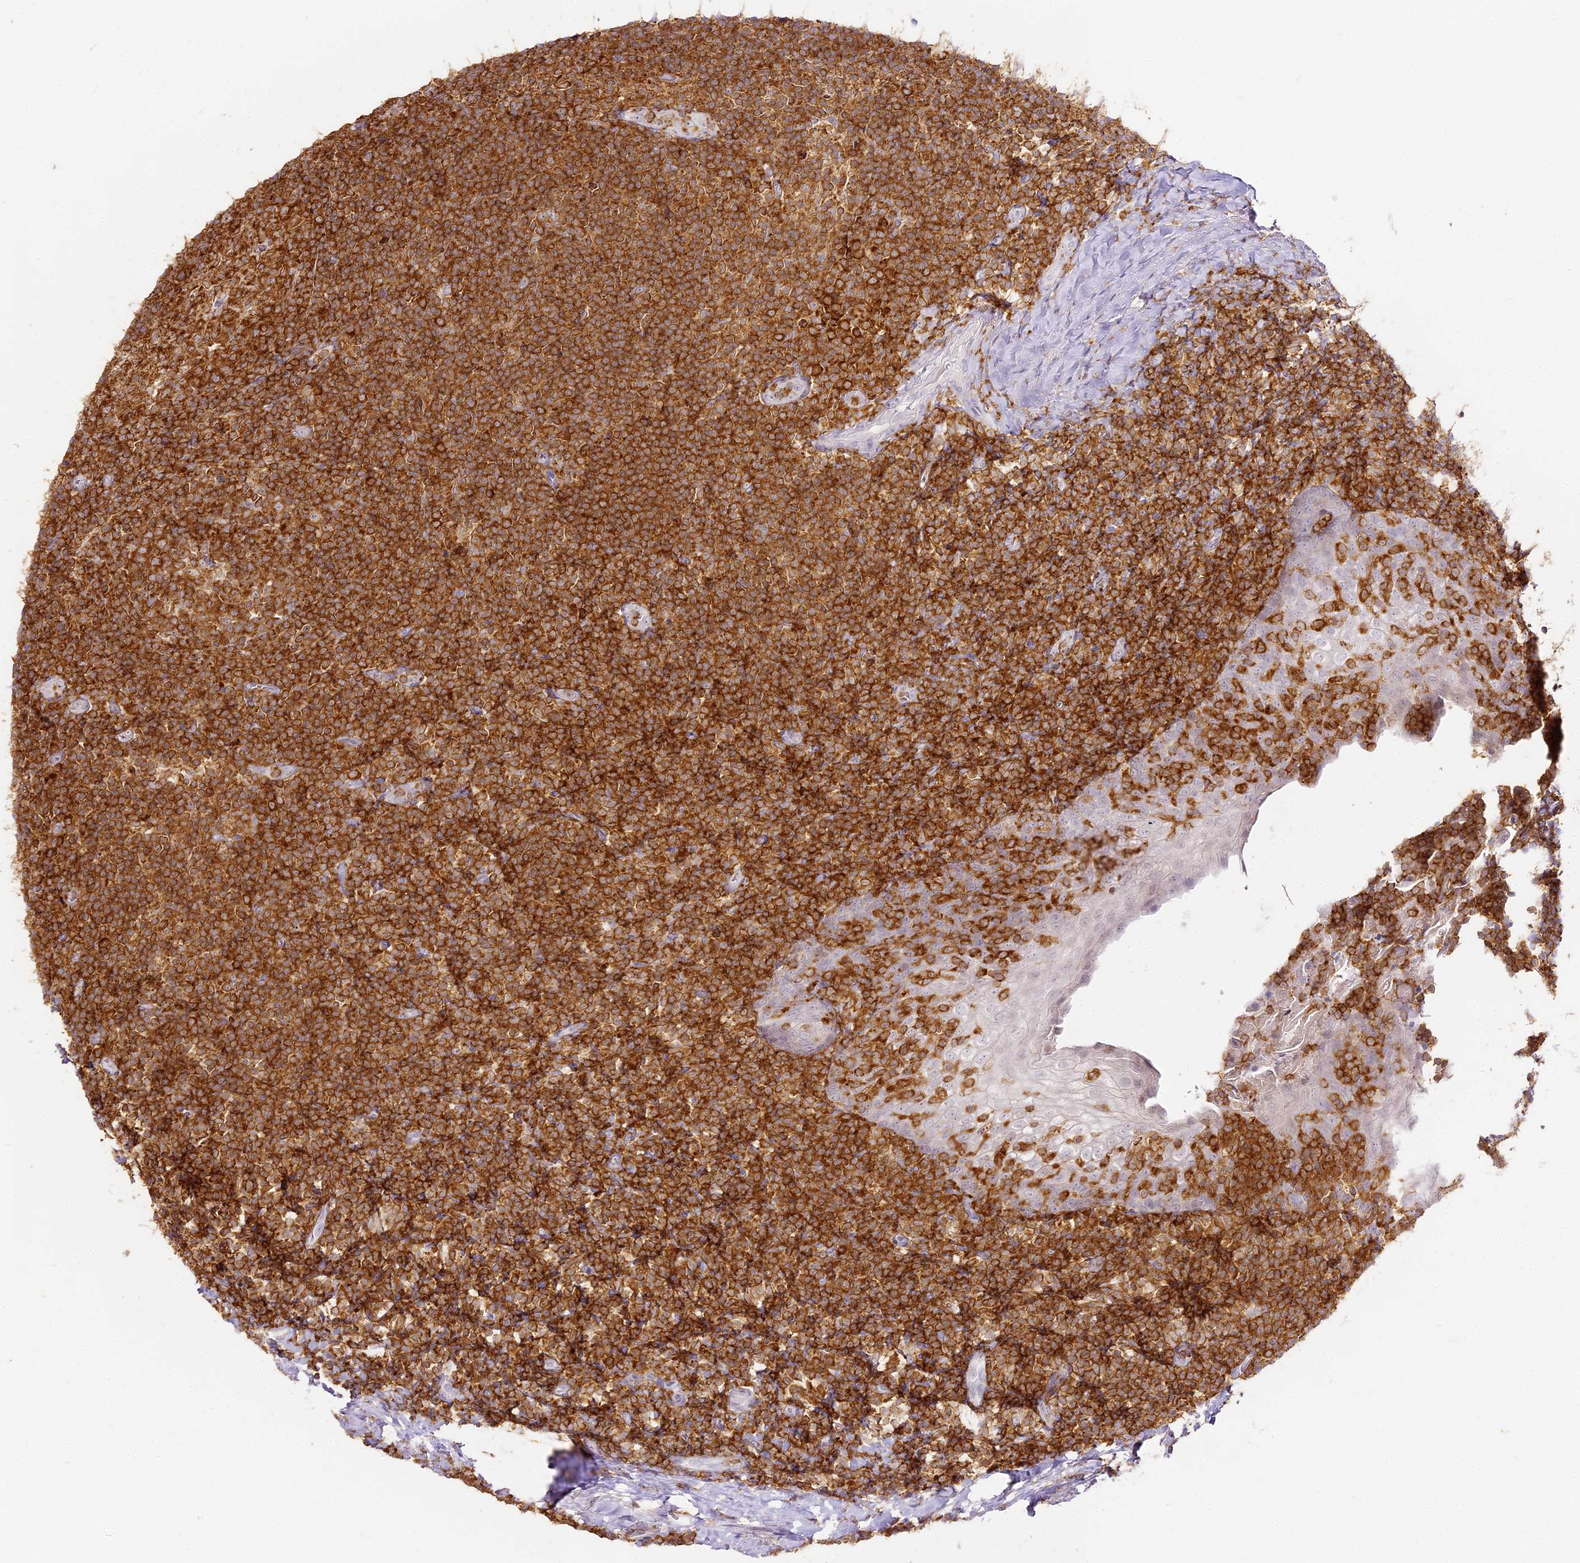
{"staining": {"intensity": "strong", "quantity": ">75%", "location": "cytoplasmic/membranous"}, "tissue": "tonsil", "cell_type": "Germinal center cells", "image_type": "normal", "snomed": [{"axis": "morphology", "description": "Normal tissue, NOS"}, {"axis": "topography", "description": "Tonsil"}], "caption": "Protein staining displays strong cytoplasmic/membranous expression in approximately >75% of germinal center cells in unremarkable tonsil. (IHC, brightfield microscopy, high magnification).", "gene": "DOCK2", "patient": {"sex": "male", "age": 37}}